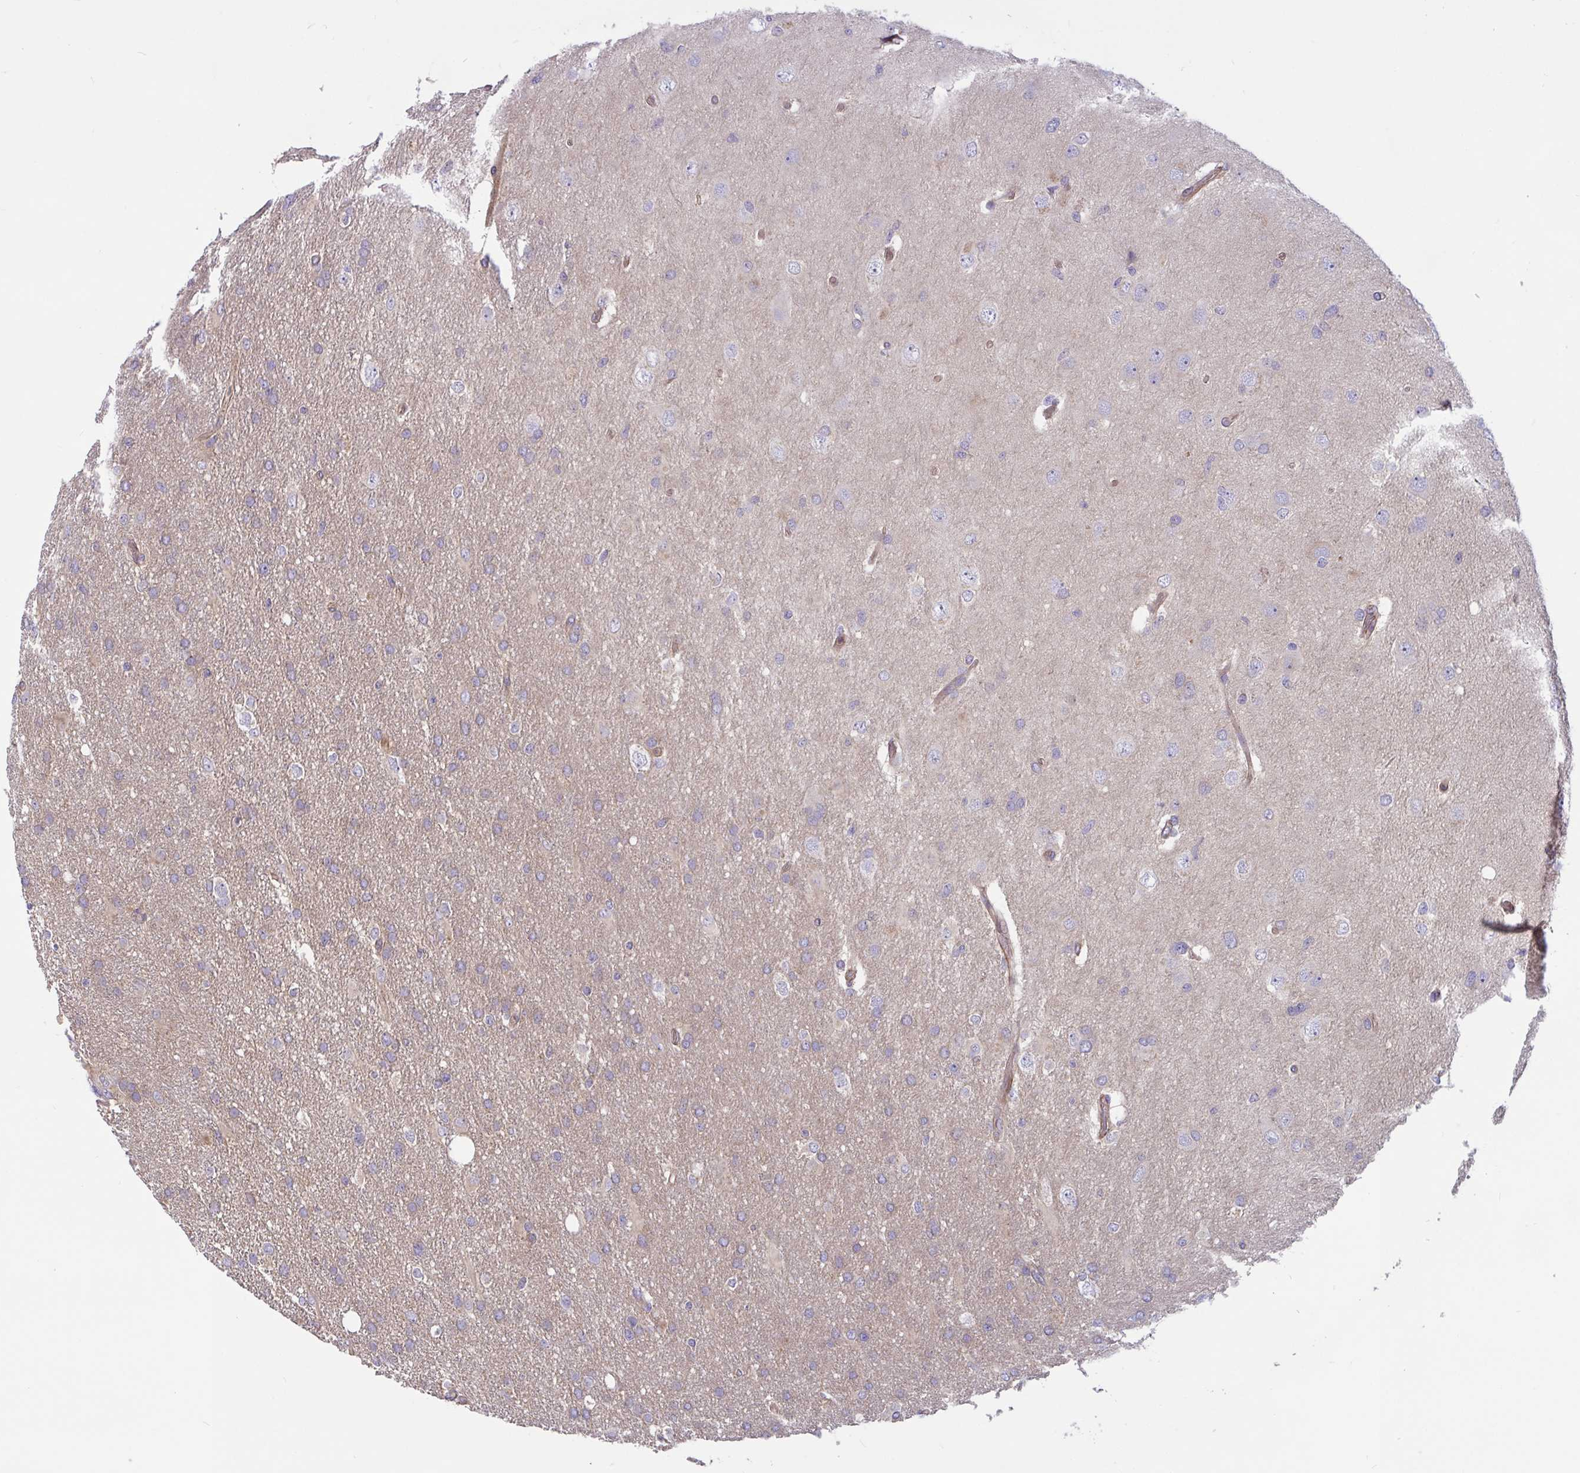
{"staining": {"intensity": "negative", "quantity": "none", "location": "none"}, "tissue": "glioma", "cell_type": "Tumor cells", "image_type": "cancer", "snomed": [{"axis": "morphology", "description": "Glioma, malignant, High grade"}, {"axis": "topography", "description": "Brain"}], "caption": "The image reveals no staining of tumor cells in glioma.", "gene": "TANK", "patient": {"sex": "male", "age": 53}}